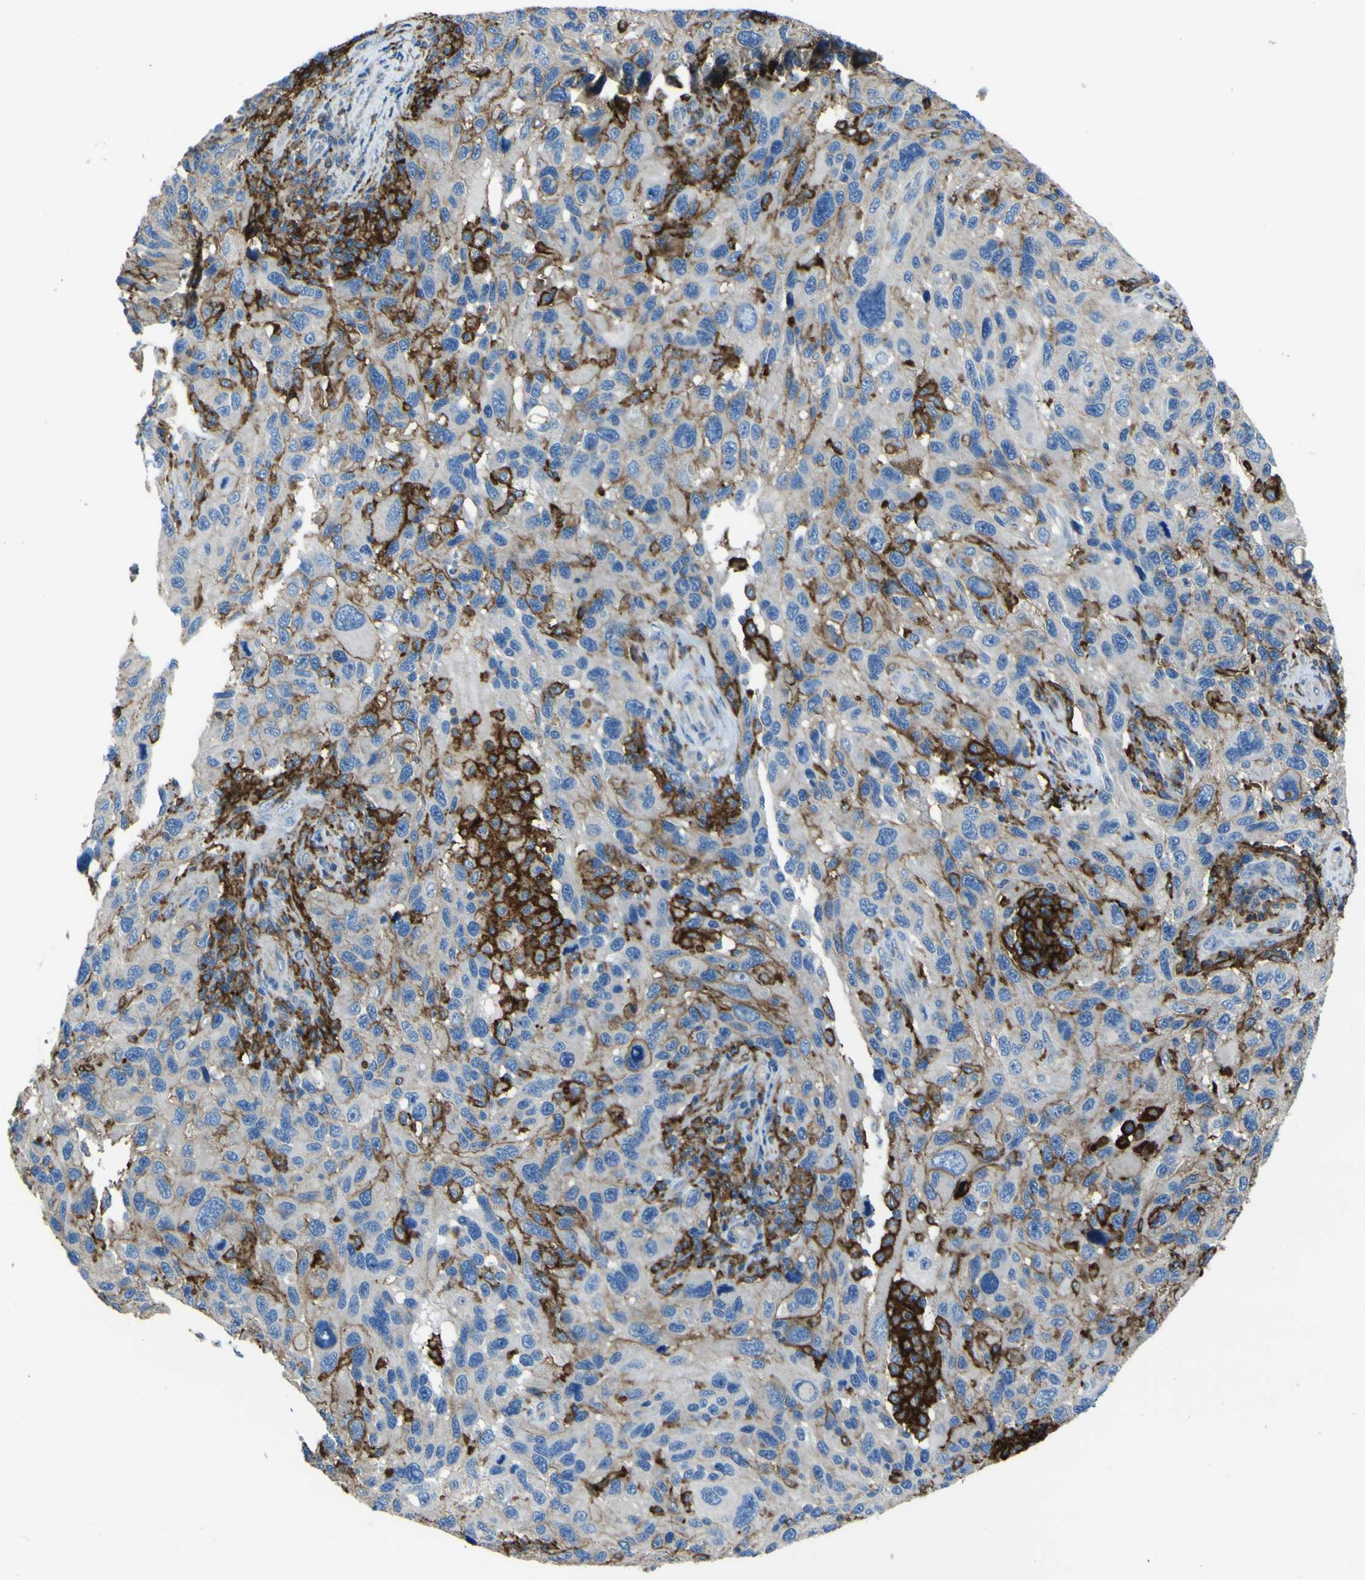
{"staining": {"intensity": "negative", "quantity": "none", "location": "none"}, "tissue": "melanoma", "cell_type": "Tumor cells", "image_type": "cancer", "snomed": [{"axis": "morphology", "description": "Malignant melanoma, NOS"}, {"axis": "topography", "description": "Skin"}], "caption": "The IHC histopathology image has no significant expression in tumor cells of malignant melanoma tissue. The staining was performed using DAB to visualize the protein expression in brown, while the nuclei were stained in blue with hematoxylin (Magnification: 20x).", "gene": "LAIR1", "patient": {"sex": "male", "age": 53}}